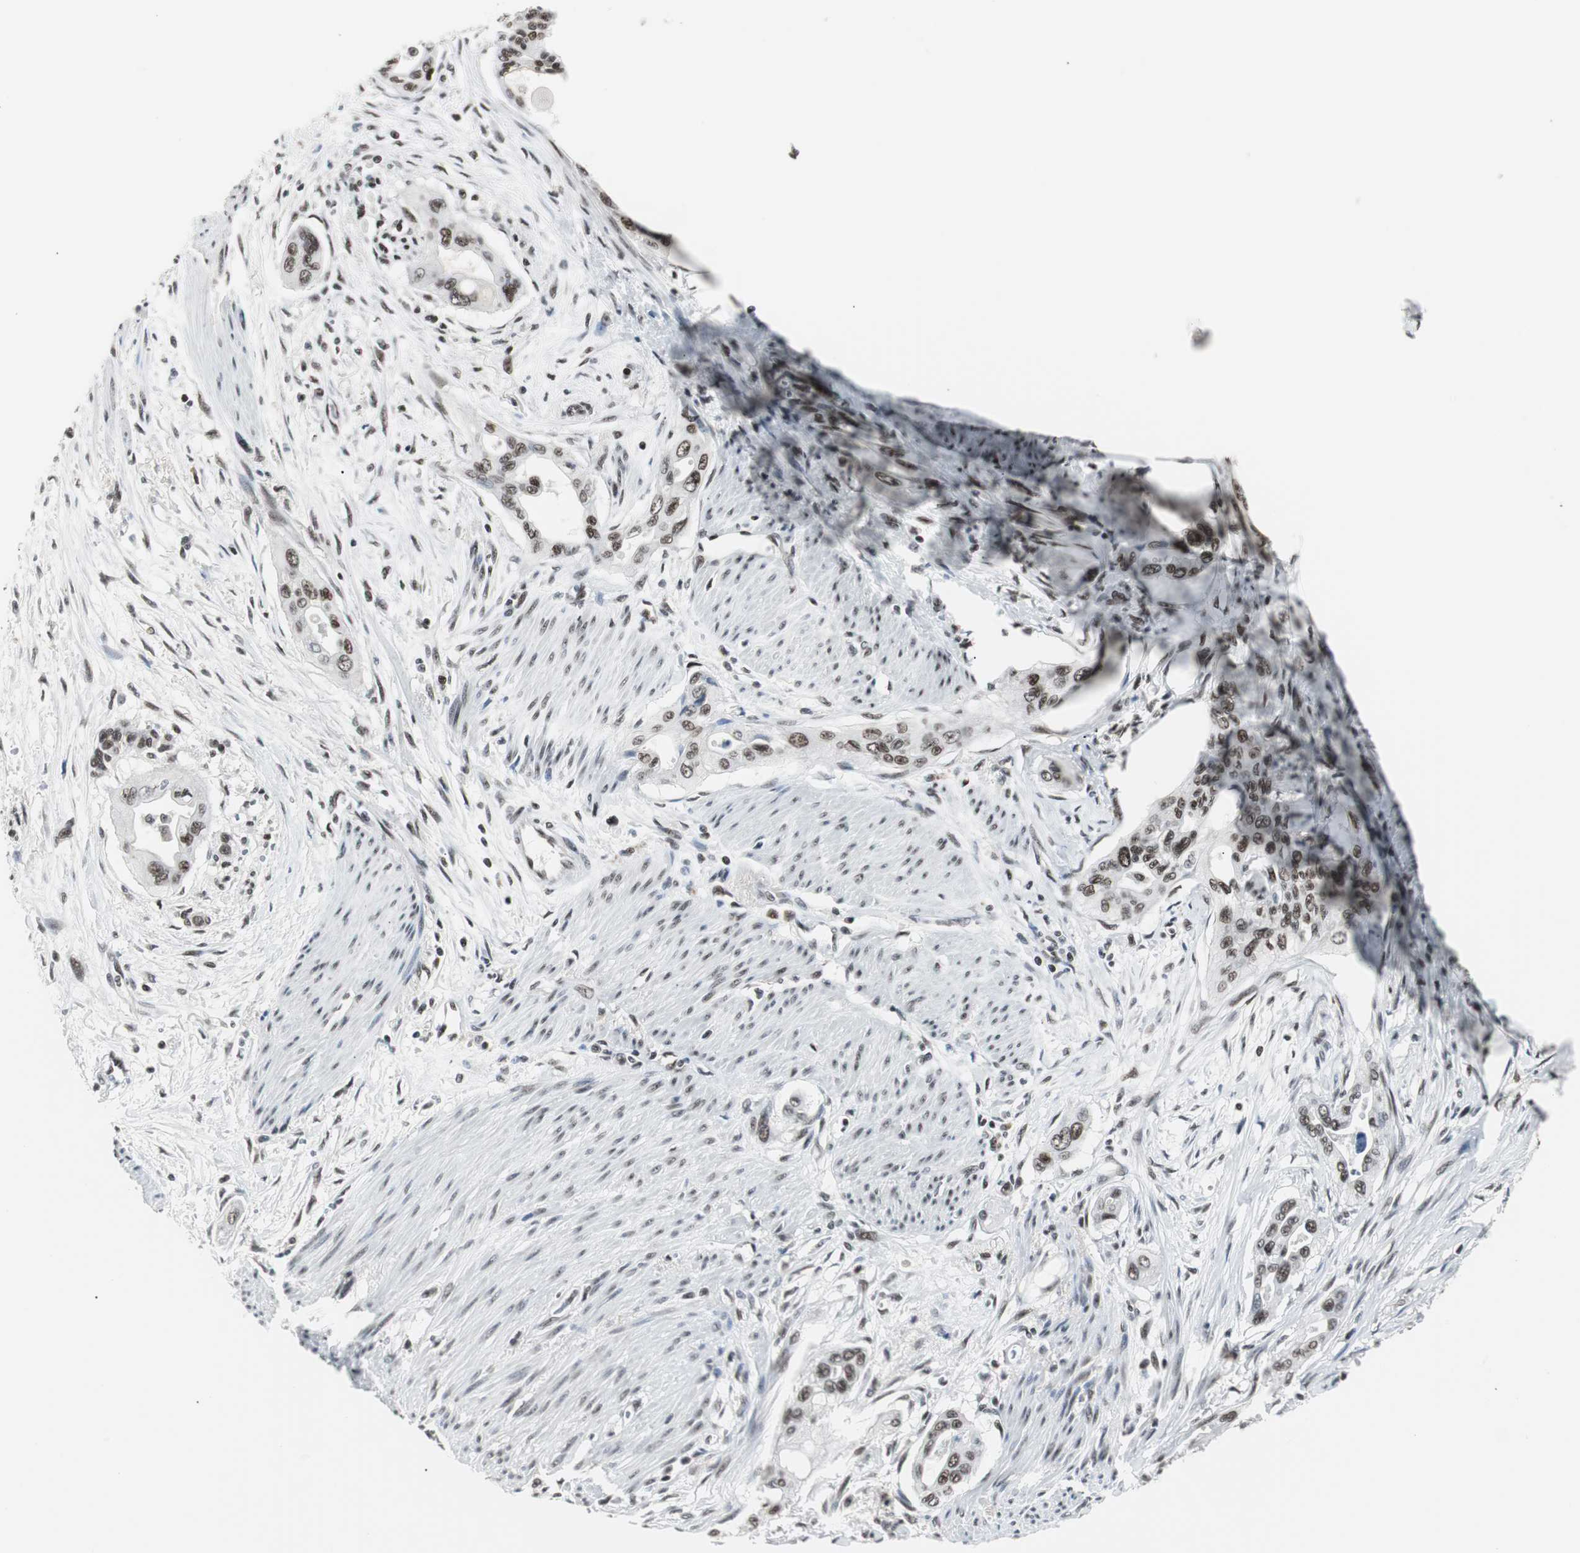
{"staining": {"intensity": "moderate", "quantity": ">75%", "location": "nuclear"}, "tissue": "pancreatic cancer", "cell_type": "Tumor cells", "image_type": "cancer", "snomed": [{"axis": "morphology", "description": "Adenocarcinoma, NOS"}, {"axis": "topography", "description": "Pancreas"}], "caption": "This is an image of immunohistochemistry (IHC) staining of pancreatic cancer (adenocarcinoma), which shows moderate positivity in the nuclear of tumor cells.", "gene": "XRCC1", "patient": {"sex": "male", "age": 77}}